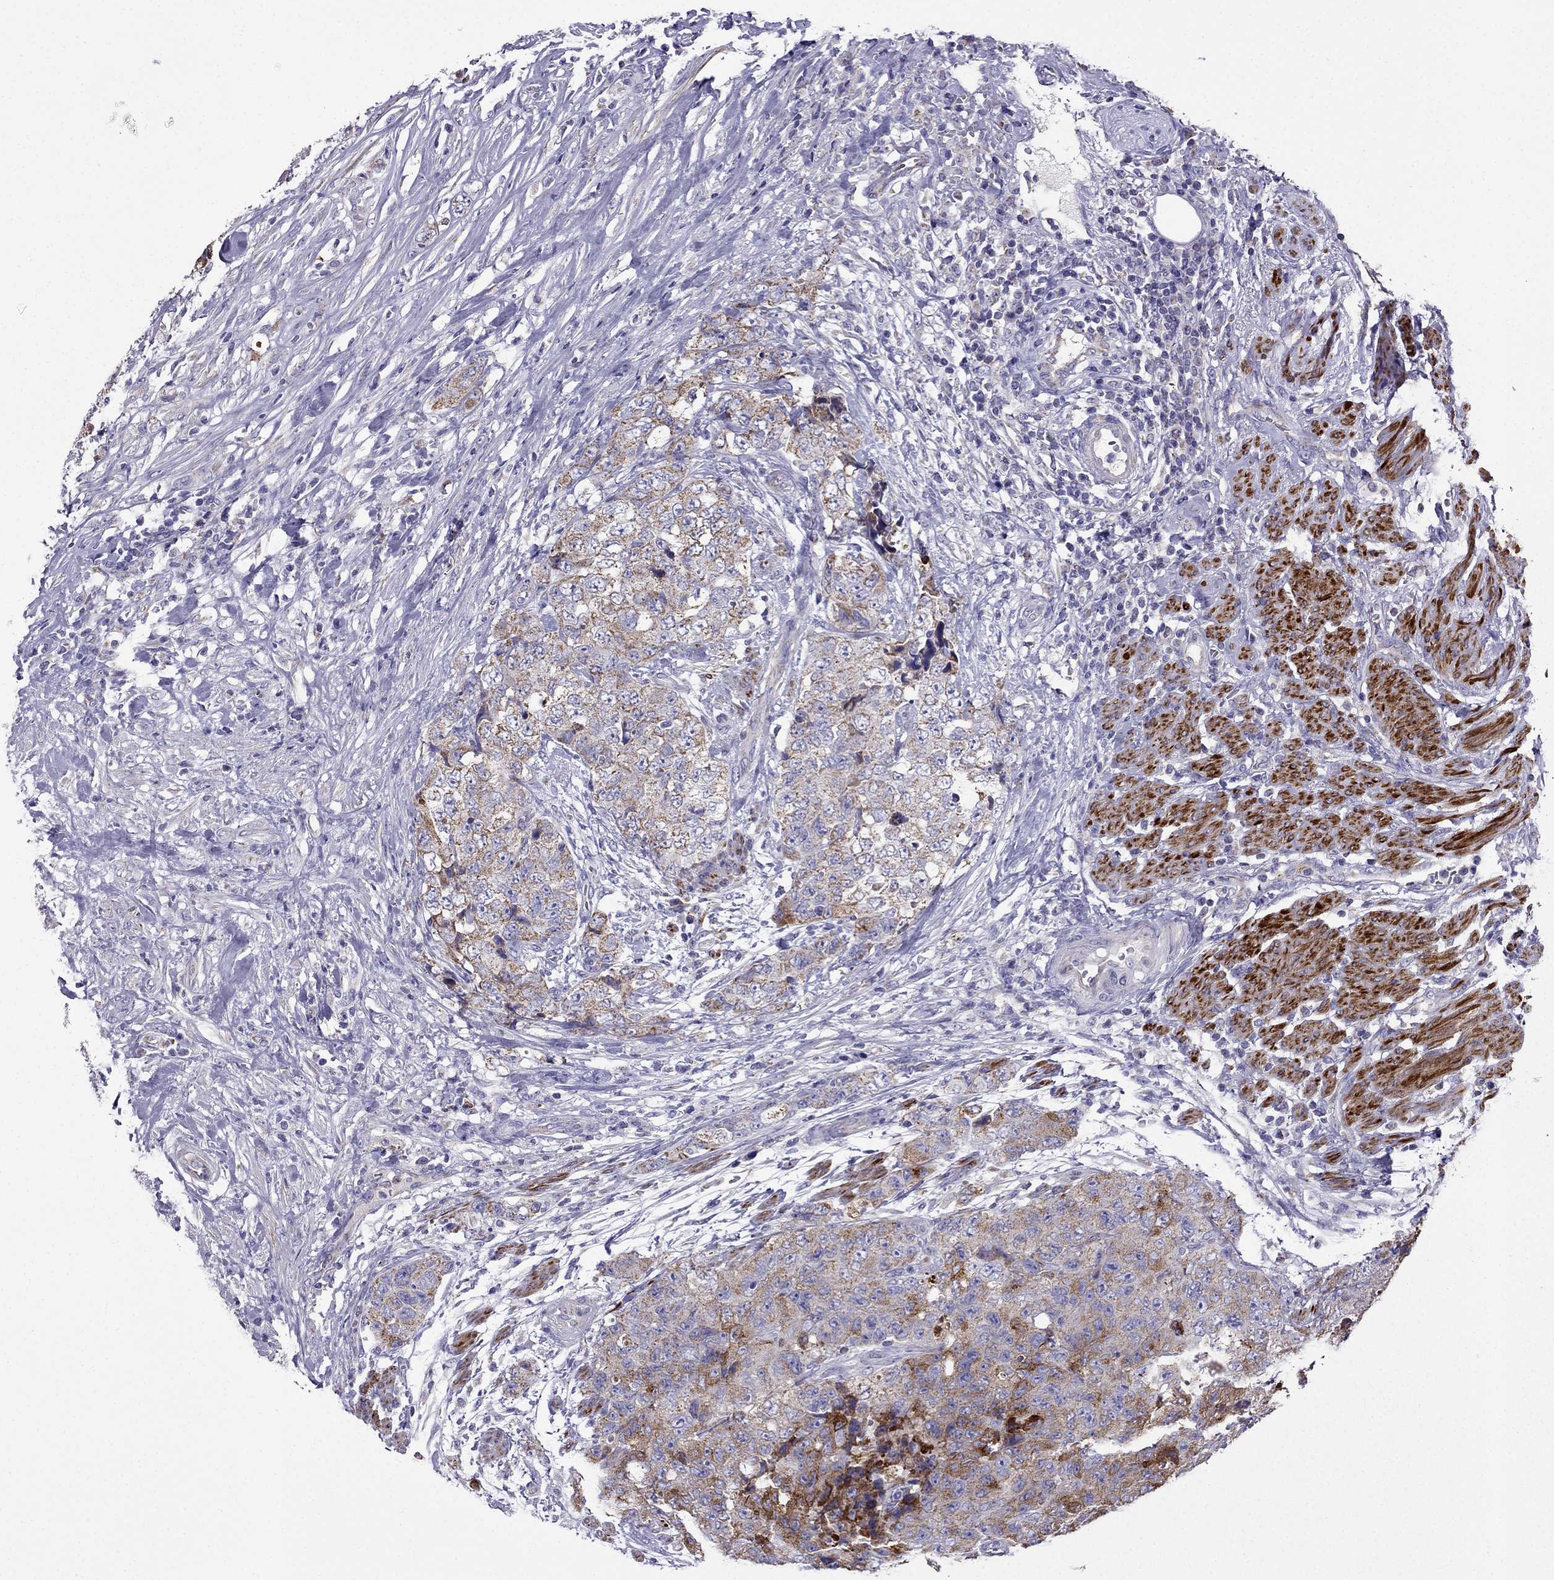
{"staining": {"intensity": "moderate", "quantity": ">75%", "location": "cytoplasmic/membranous"}, "tissue": "urothelial cancer", "cell_type": "Tumor cells", "image_type": "cancer", "snomed": [{"axis": "morphology", "description": "Urothelial carcinoma, High grade"}, {"axis": "topography", "description": "Urinary bladder"}], "caption": "Protein analysis of urothelial cancer tissue demonstrates moderate cytoplasmic/membranous positivity in about >75% of tumor cells.", "gene": "DSC1", "patient": {"sex": "female", "age": 78}}